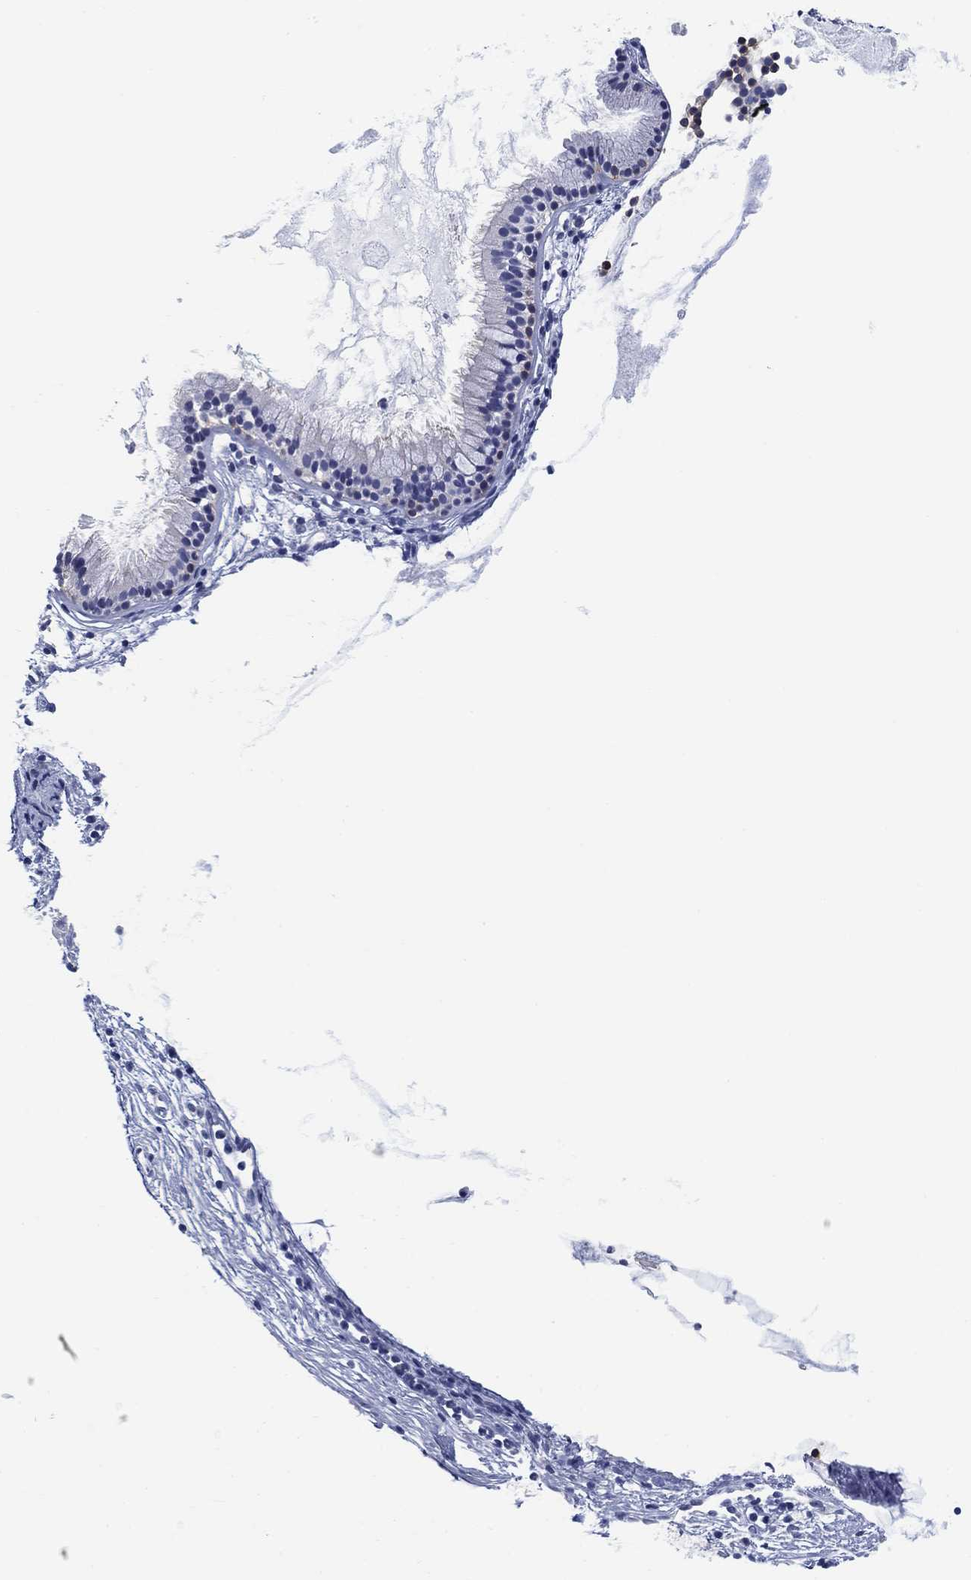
{"staining": {"intensity": "weak", "quantity": "<25%", "location": "cytoplasmic/membranous"}, "tissue": "nasopharynx", "cell_type": "Respiratory epithelial cells", "image_type": "normal", "snomed": [{"axis": "morphology", "description": "Normal tissue, NOS"}, {"axis": "topography", "description": "Nasopharynx"}], "caption": "Immunohistochemistry image of benign nasopharynx stained for a protein (brown), which displays no expression in respiratory epithelial cells. (DAB immunohistochemistry (IHC), high magnification).", "gene": "CLUL1", "patient": {"sex": "male", "age": 77}}